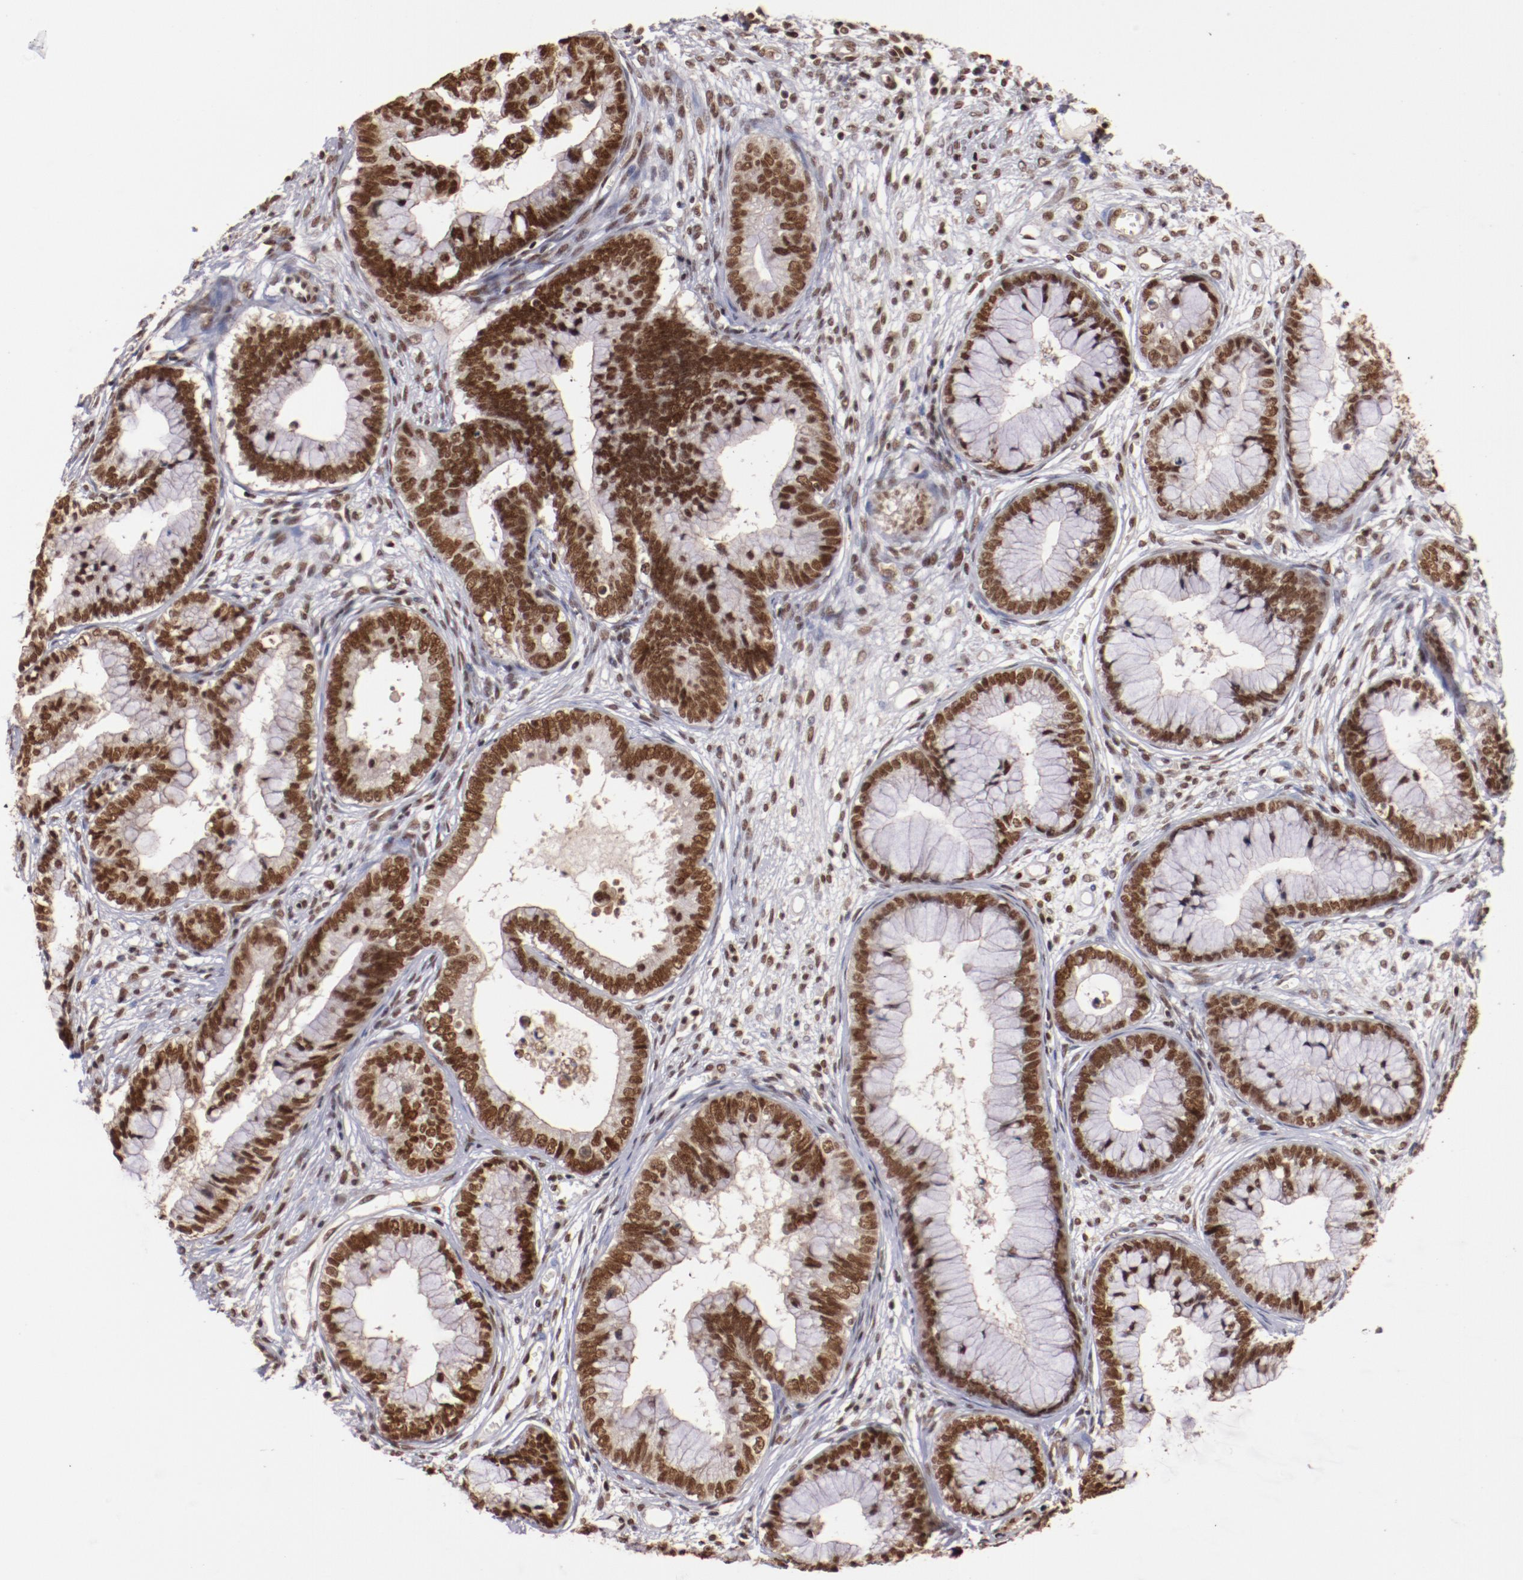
{"staining": {"intensity": "moderate", "quantity": ">75%", "location": "nuclear"}, "tissue": "cervical cancer", "cell_type": "Tumor cells", "image_type": "cancer", "snomed": [{"axis": "morphology", "description": "Adenocarcinoma, NOS"}, {"axis": "topography", "description": "Cervix"}], "caption": "About >75% of tumor cells in cervical cancer (adenocarcinoma) exhibit moderate nuclear protein positivity as visualized by brown immunohistochemical staining.", "gene": "STAG2", "patient": {"sex": "female", "age": 44}}